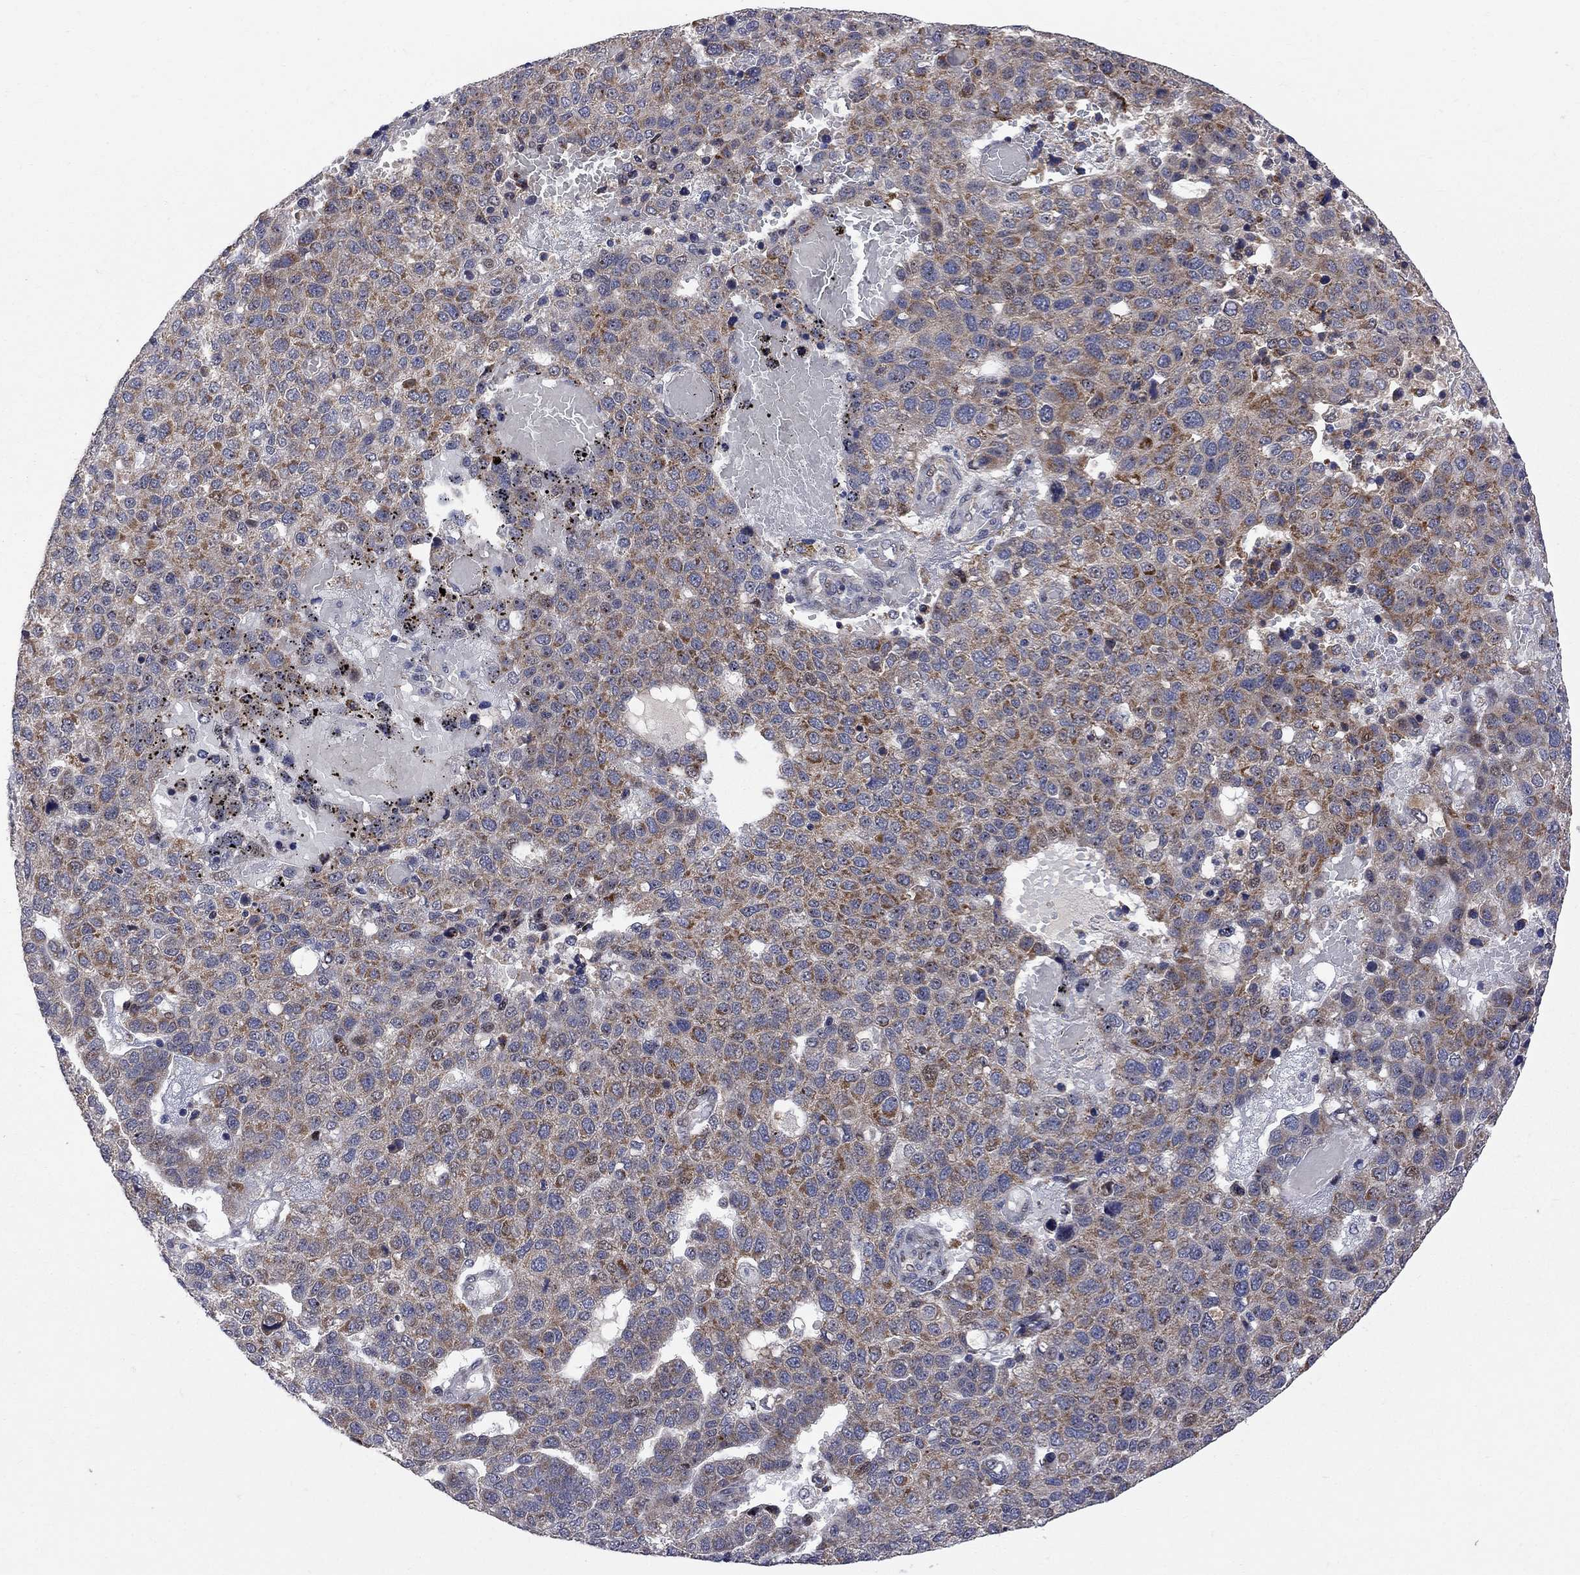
{"staining": {"intensity": "moderate", "quantity": "25%-75%", "location": "cytoplasmic/membranous"}, "tissue": "pancreatic cancer", "cell_type": "Tumor cells", "image_type": "cancer", "snomed": [{"axis": "morphology", "description": "Adenocarcinoma, NOS"}, {"axis": "topography", "description": "Pancreas"}], "caption": "A brown stain labels moderate cytoplasmic/membranous positivity of a protein in human adenocarcinoma (pancreatic) tumor cells.", "gene": "CNOT11", "patient": {"sex": "female", "age": 61}}